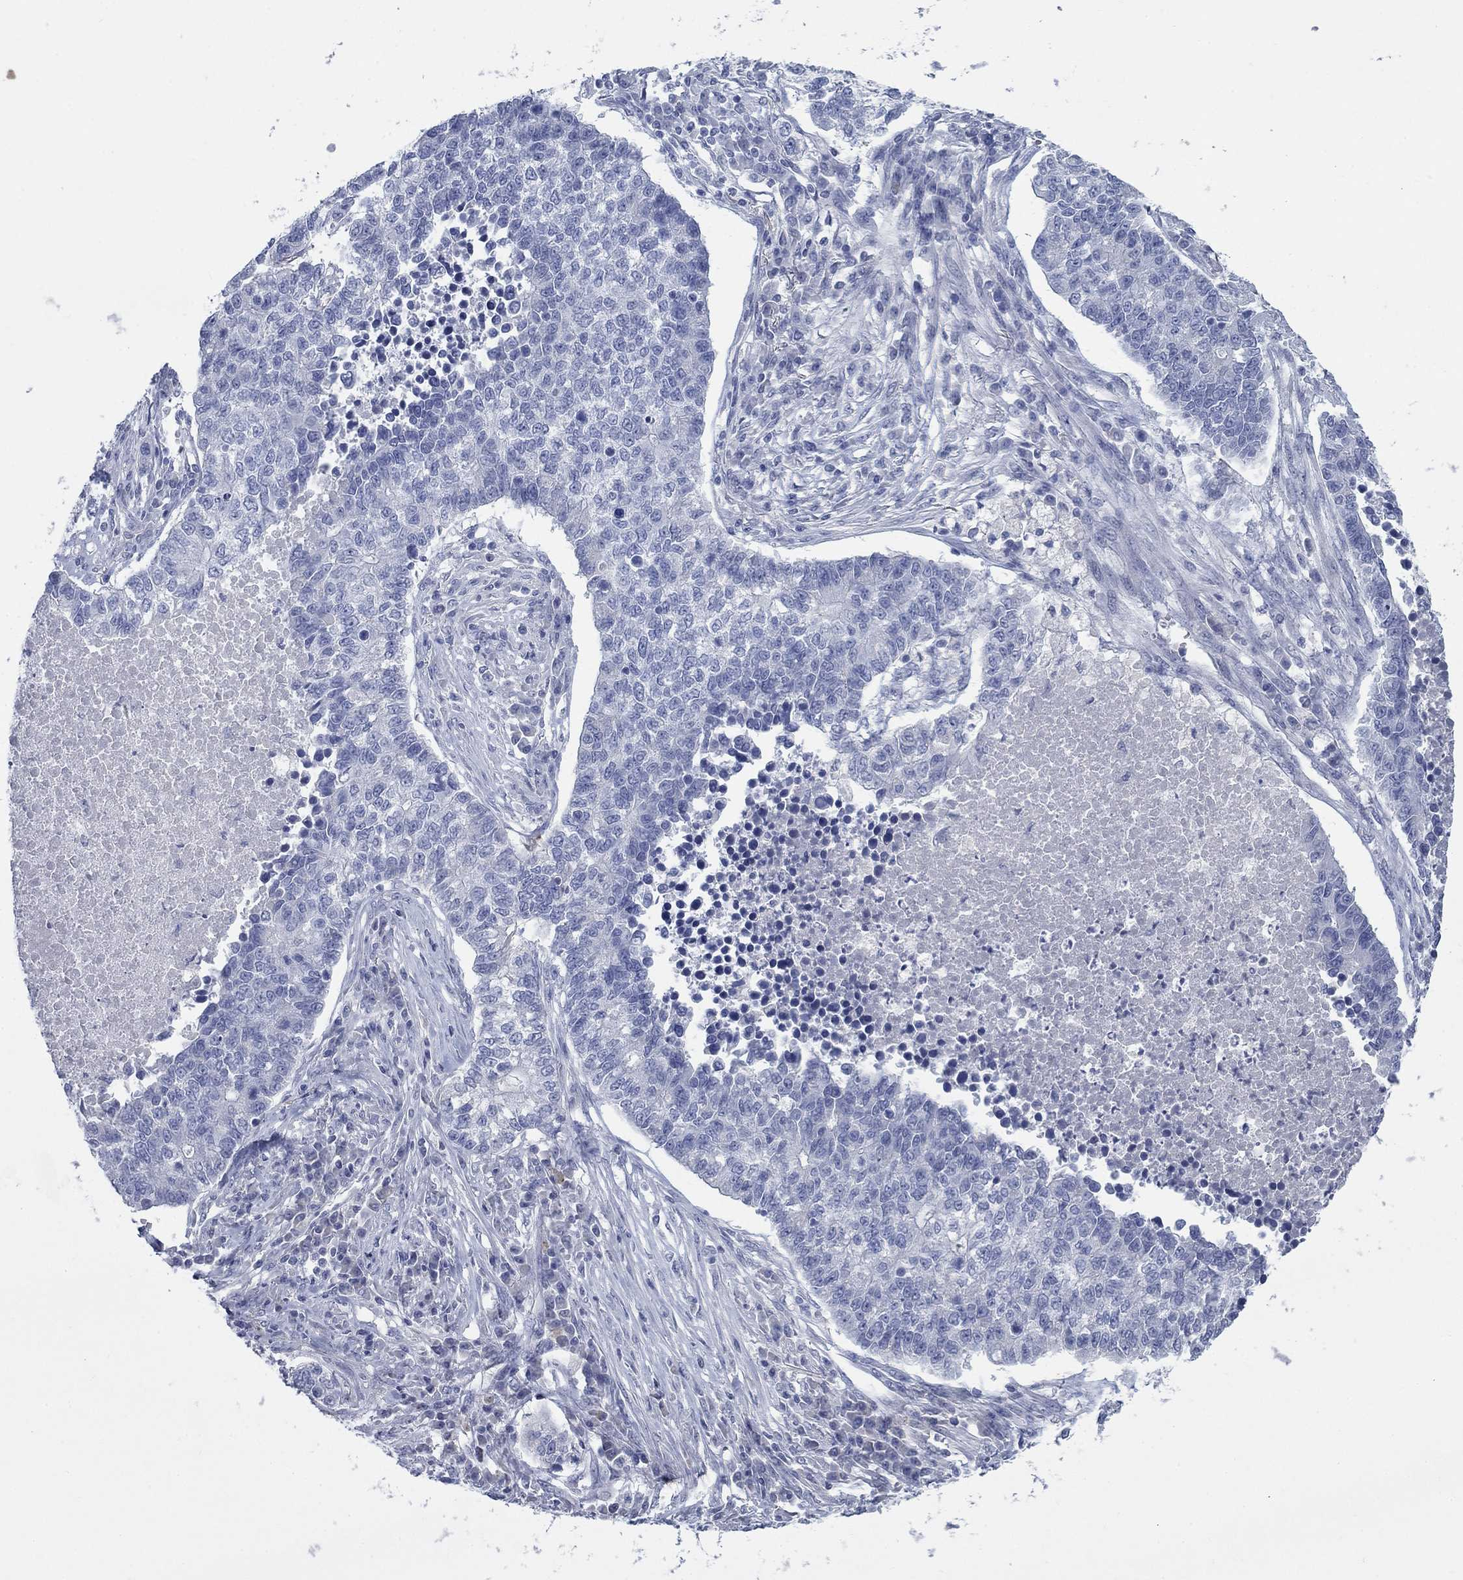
{"staining": {"intensity": "negative", "quantity": "none", "location": "none"}, "tissue": "lung cancer", "cell_type": "Tumor cells", "image_type": "cancer", "snomed": [{"axis": "morphology", "description": "Adenocarcinoma, NOS"}, {"axis": "topography", "description": "Lung"}], "caption": "Lung cancer stained for a protein using IHC reveals no positivity tumor cells.", "gene": "DNER", "patient": {"sex": "male", "age": 57}}